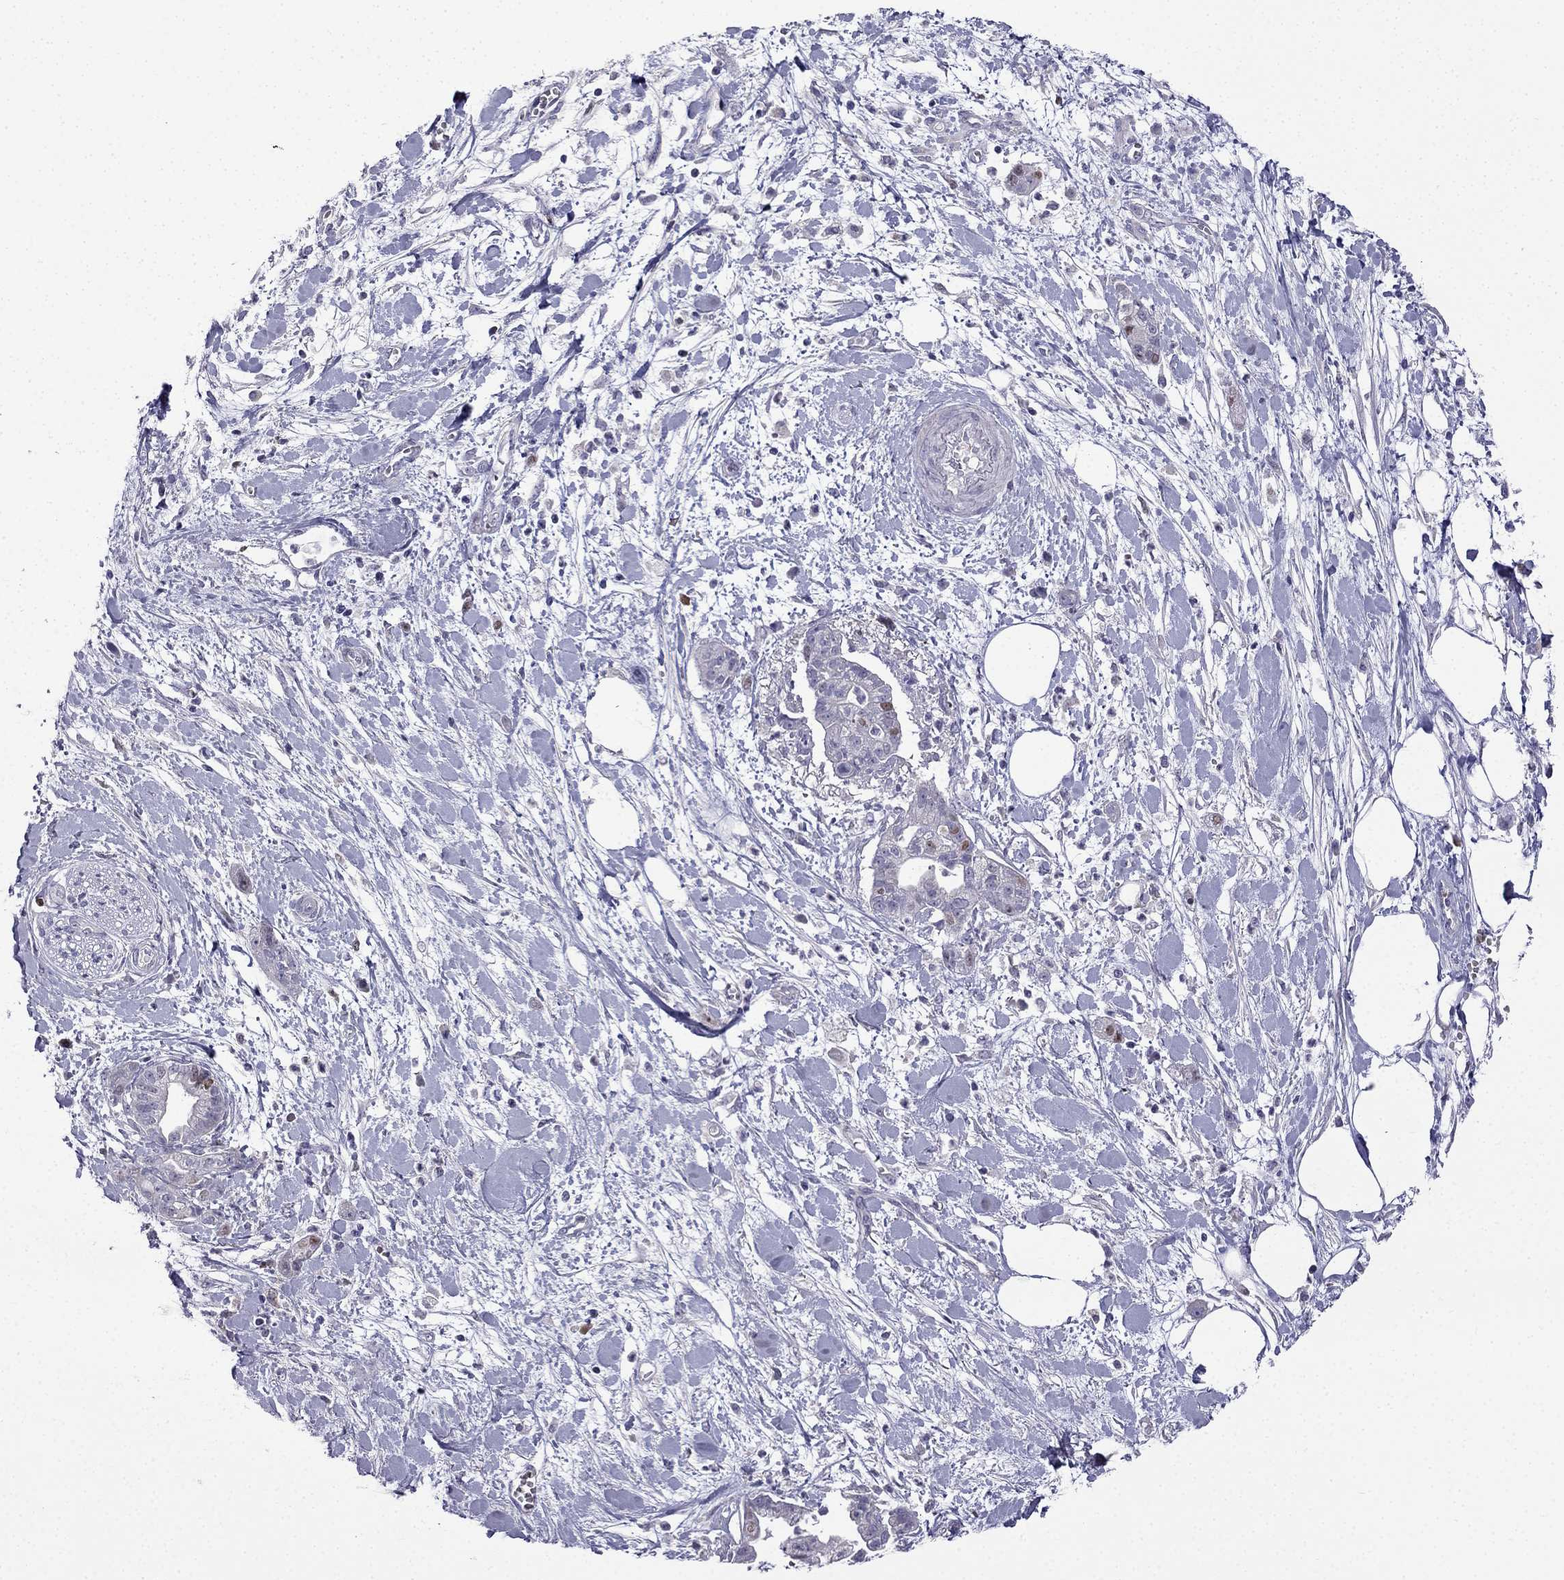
{"staining": {"intensity": "moderate", "quantity": "<25%", "location": "nuclear"}, "tissue": "pancreatic cancer", "cell_type": "Tumor cells", "image_type": "cancer", "snomed": [{"axis": "morphology", "description": "Normal tissue, NOS"}, {"axis": "morphology", "description": "Adenocarcinoma, NOS"}, {"axis": "topography", "description": "Lymph node"}, {"axis": "topography", "description": "Pancreas"}], "caption": "The image shows a brown stain indicating the presence of a protein in the nuclear of tumor cells in pancreatic cancer. (IHC, brightfield microscopy, high magnification).", "gene": "UHRF1", "patient": {"sex": "female", "age": 58}}